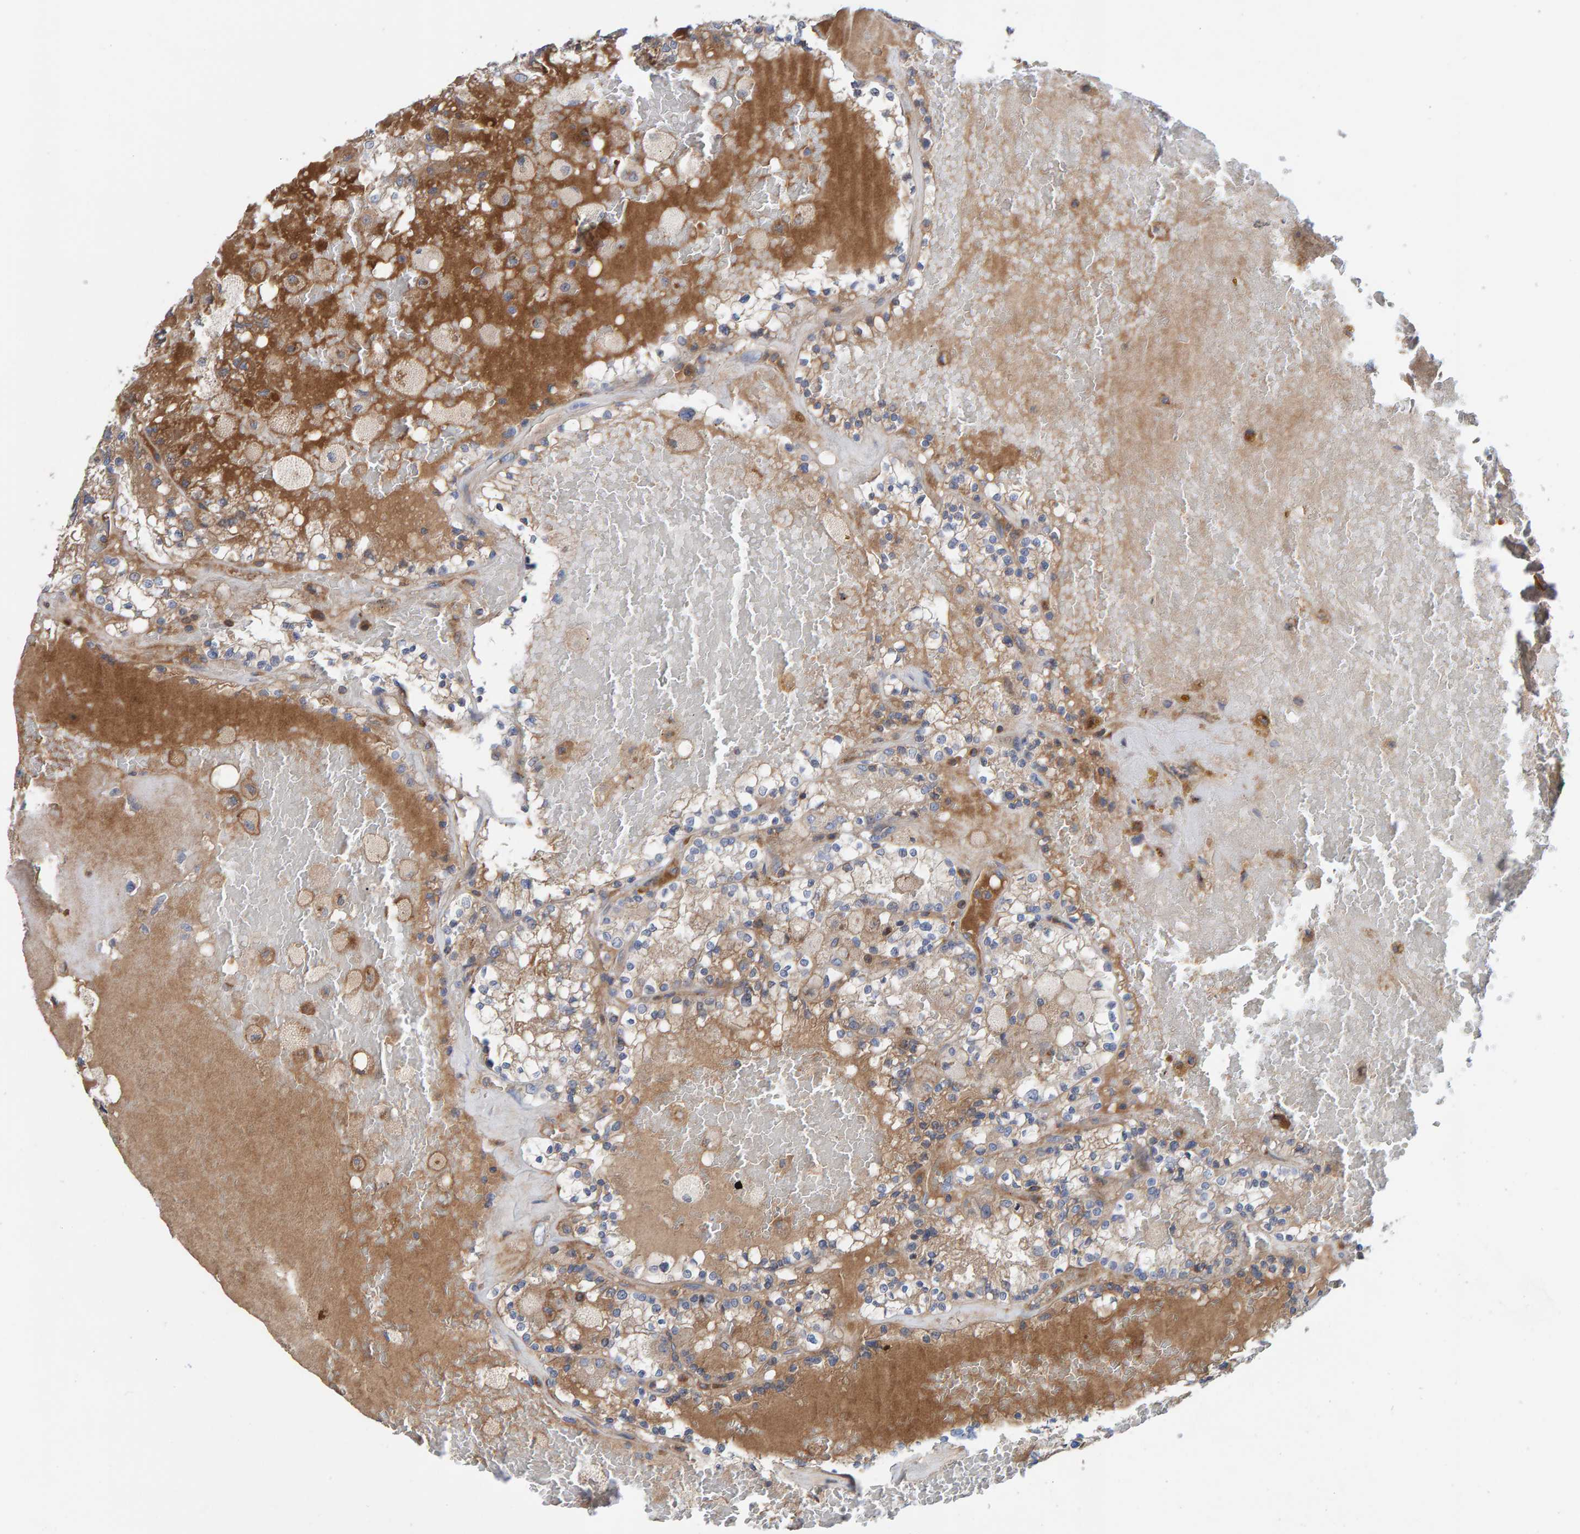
{"staining": {"intensity": "moderate", "quantity": ">75%", "location": "cytoplasmic/membranous"}, "tissue": "renal cancer", "cell_type": "Tumor cells", "image_type": "cancer", "snomed": [{"axis": "morphology", "description": "Adenocarcinoma, NOS"}, {"axis": "topography", "description": "Kidney"}], "caption": "This is a photomicrograph of IHC staining of renal adenocarcinoma, which shows moderate staining in the cytoplasmic/membranous of tumor cells.", "gene": "KIAA0753", "patient": {"sex": "female", "age": 56}}